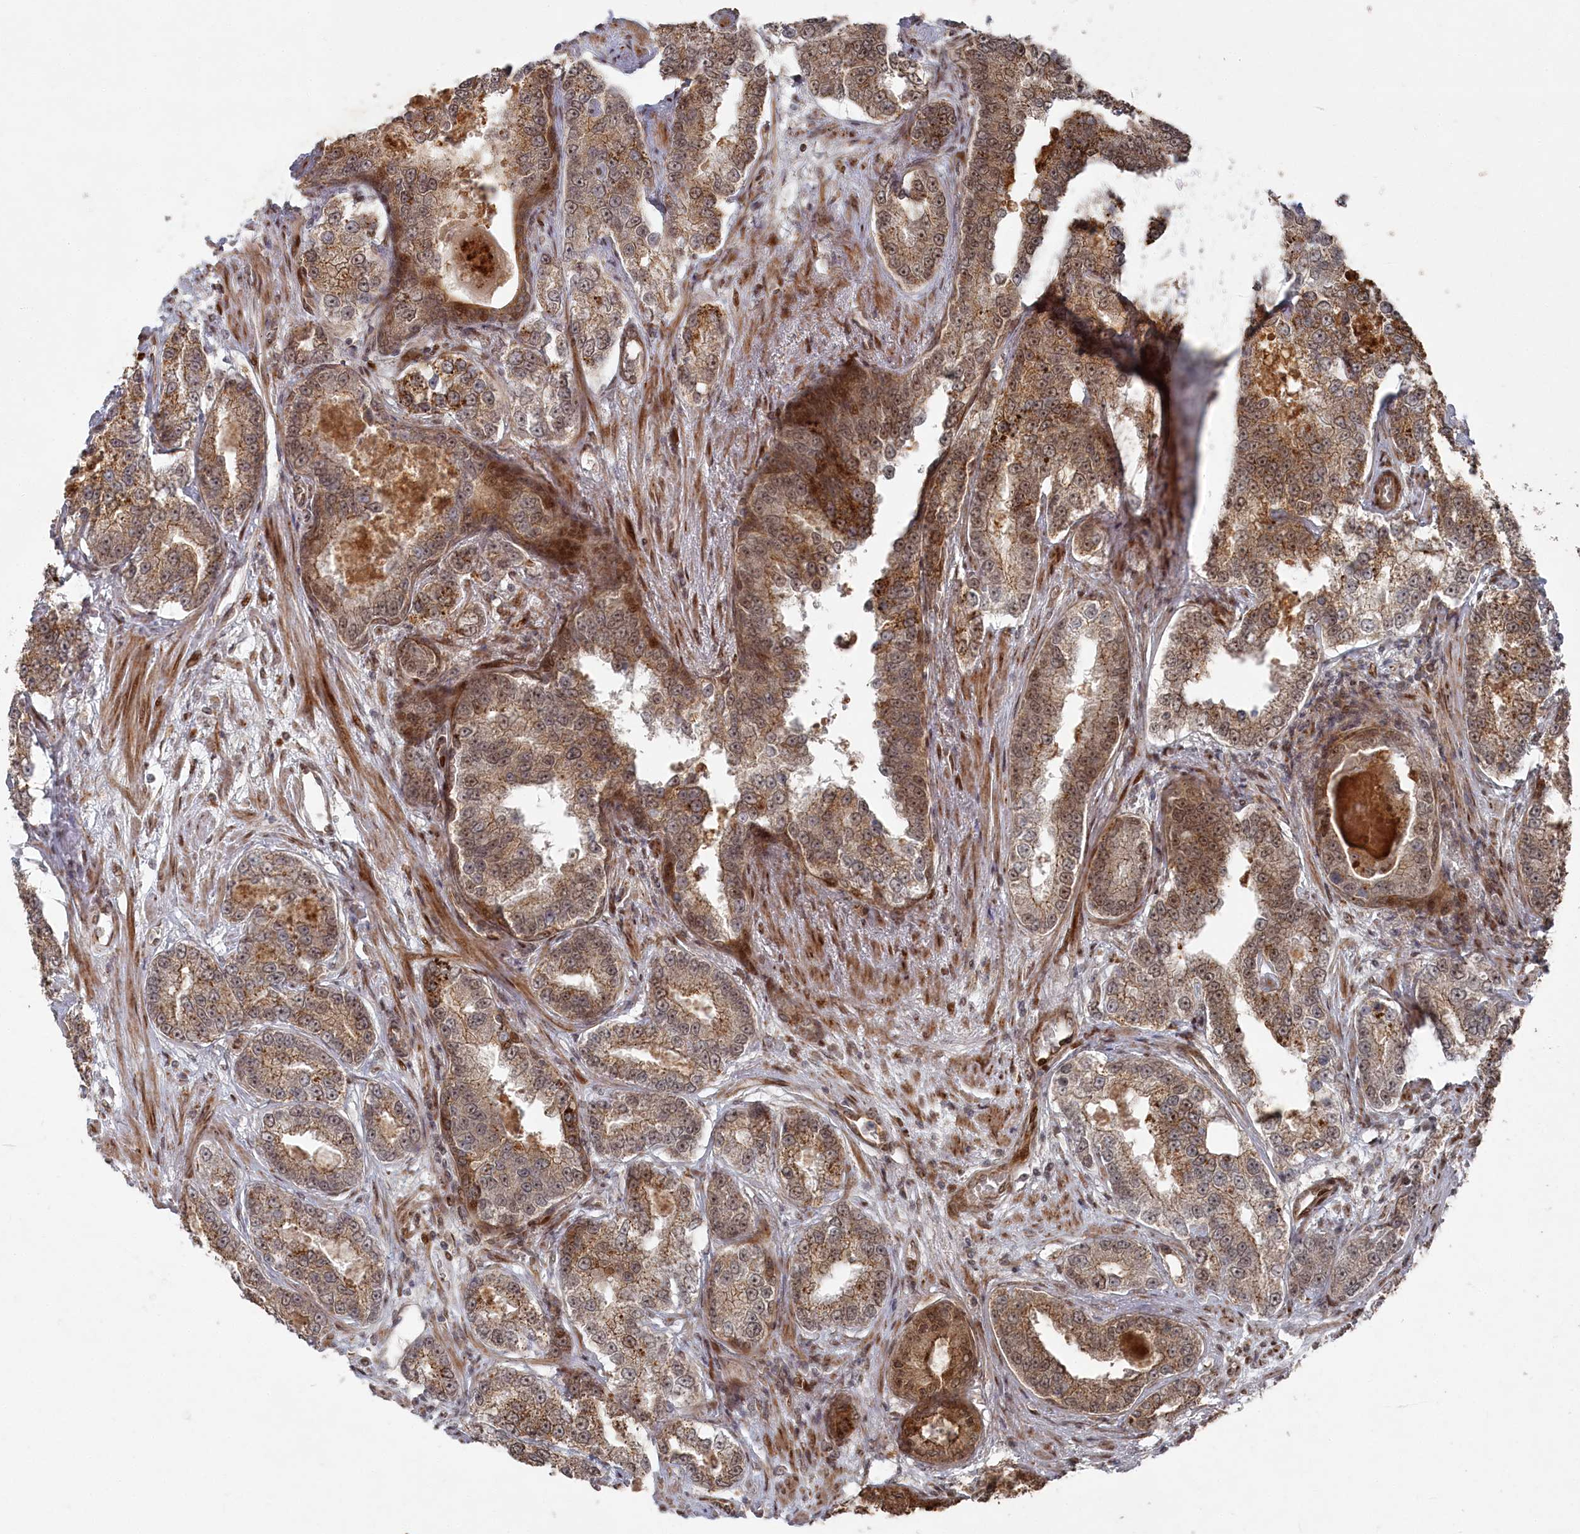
{"staining": {"intensity": "moderate", "quantity": ">75%", "location": "cytoplasmic/membranous,nuclear"}, "tissue": "prostate cancer", "cell_type": "Tumor cells", "image_type": "cancer", "snomed": [{"axis": "morphology", "description": "Normal tissue, NOS"}, {"axis": "morphology", "description": "Adenocarcinoma, High grade"}, {"axis": "topography", "description": "Prostate"}], "caption": "High-power microscopy captured an IHC image of prostate cancer (high-grade adenocarcinoma), revealing moderate cytoplasmic/membranous and nuclear expression in about >75% of tumor cells. Using DAB (brown) and hematoxylin (blue) stains, captured at high magnification using brightfield microscopy.", "gene": "POLR3A", "patient": {"sex": "male", "age": 83}}